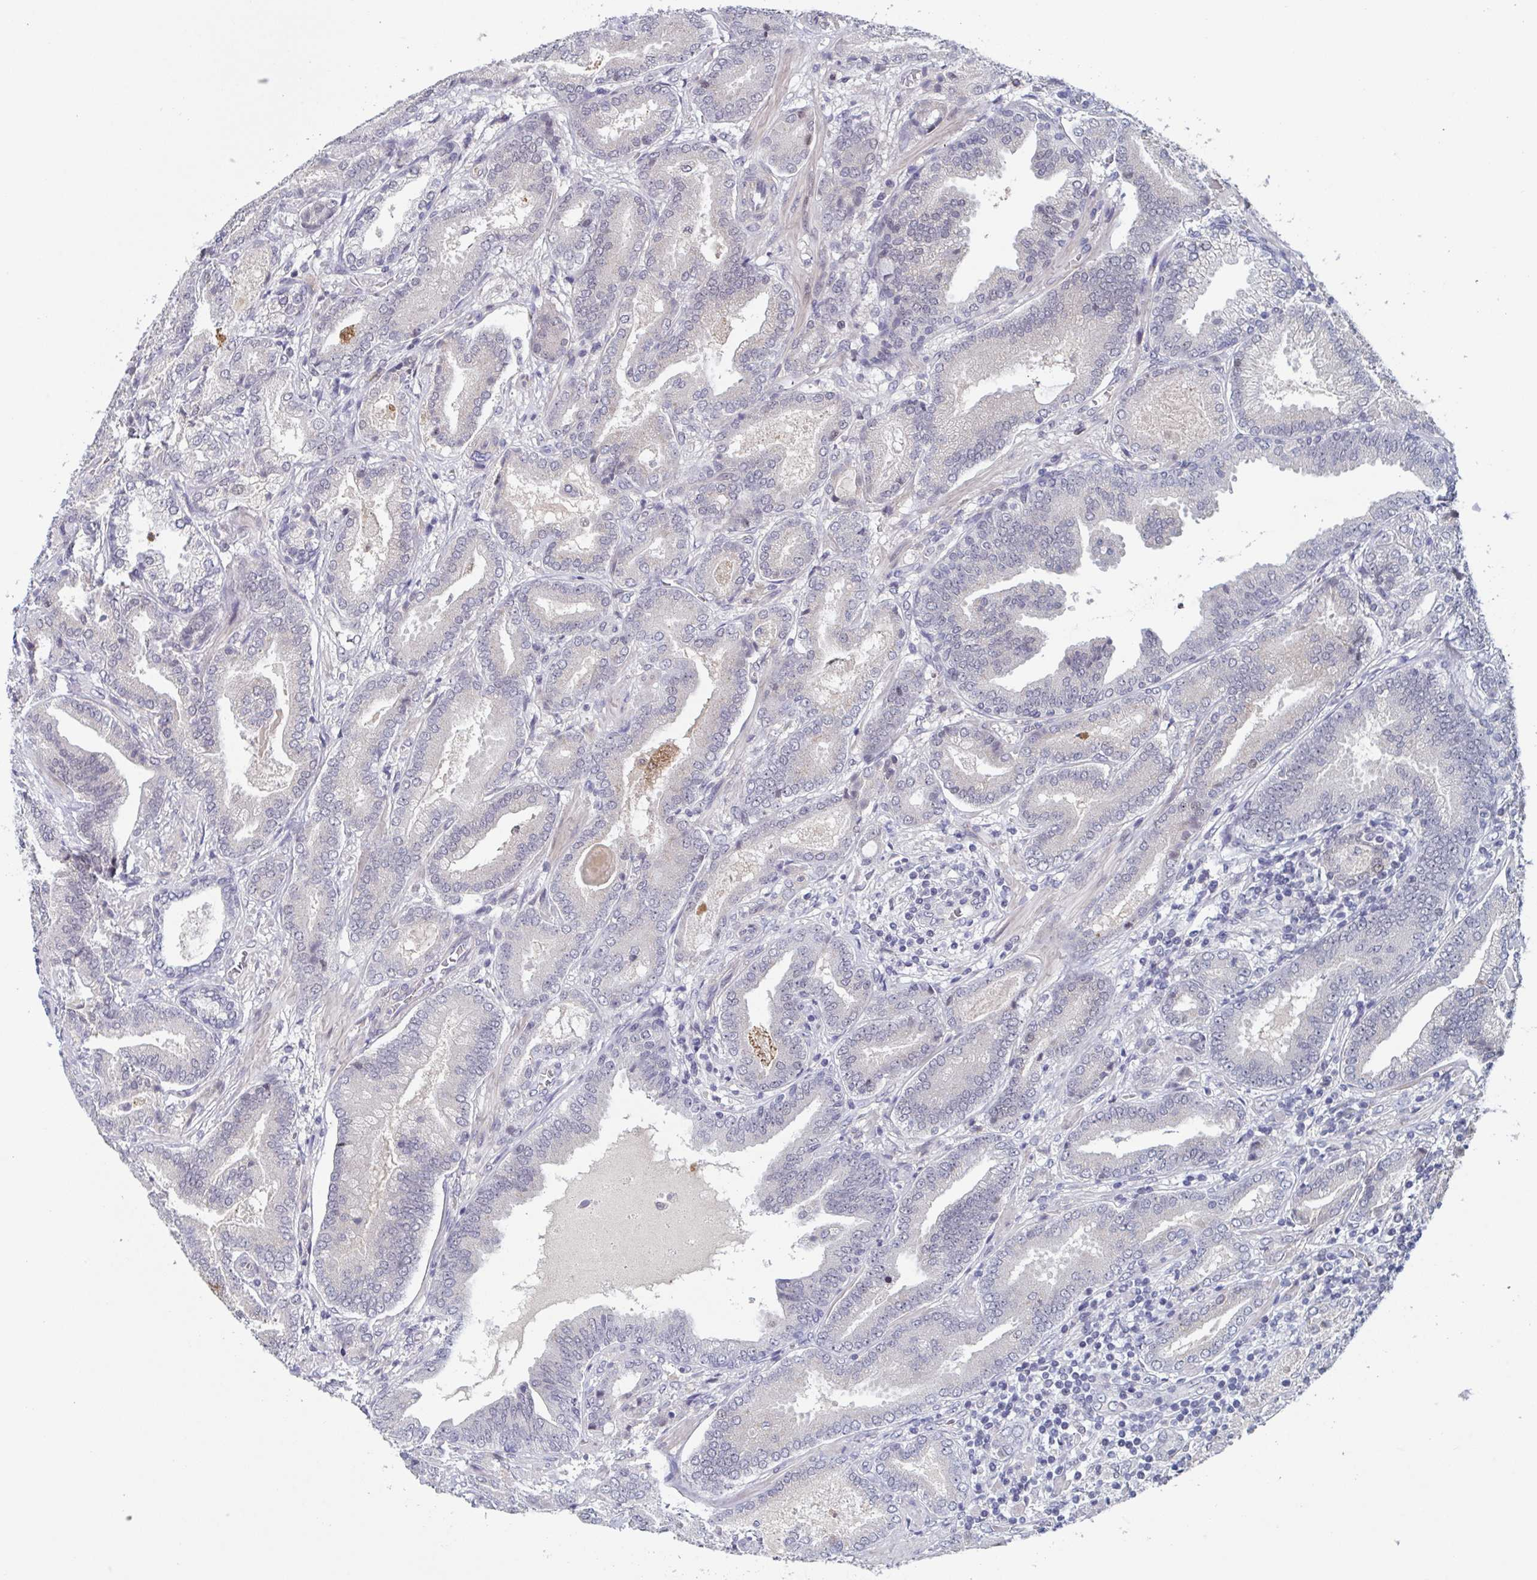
{"staining": {"intensity": "negative", "quantity": "none", "location": "none"}, "tissue": "prostate cancer", "cell_type": "Tumor cells", "image_type": "cancer", "snomed": [{"axis": "morphology", "description": "Adenocarcinoma, High grade"}, {"axis": "topography", "description": "Prostate"}], "caption": "DAB (3,3'-diaminobenzidine) immunohistochemical staining of human prostate cancer (high-grade adenocarcinoma) exhibits no significant expression in tumor cells. The staining was performed using DAB (3,3'-diaminobenzidine) to visualize the protein expression in brown, while the nuclei were stained in blue with hematoxylin (Magnification: 20x).", "gene": "RNF212", "patient": {"sex": "male", "age": 62}}